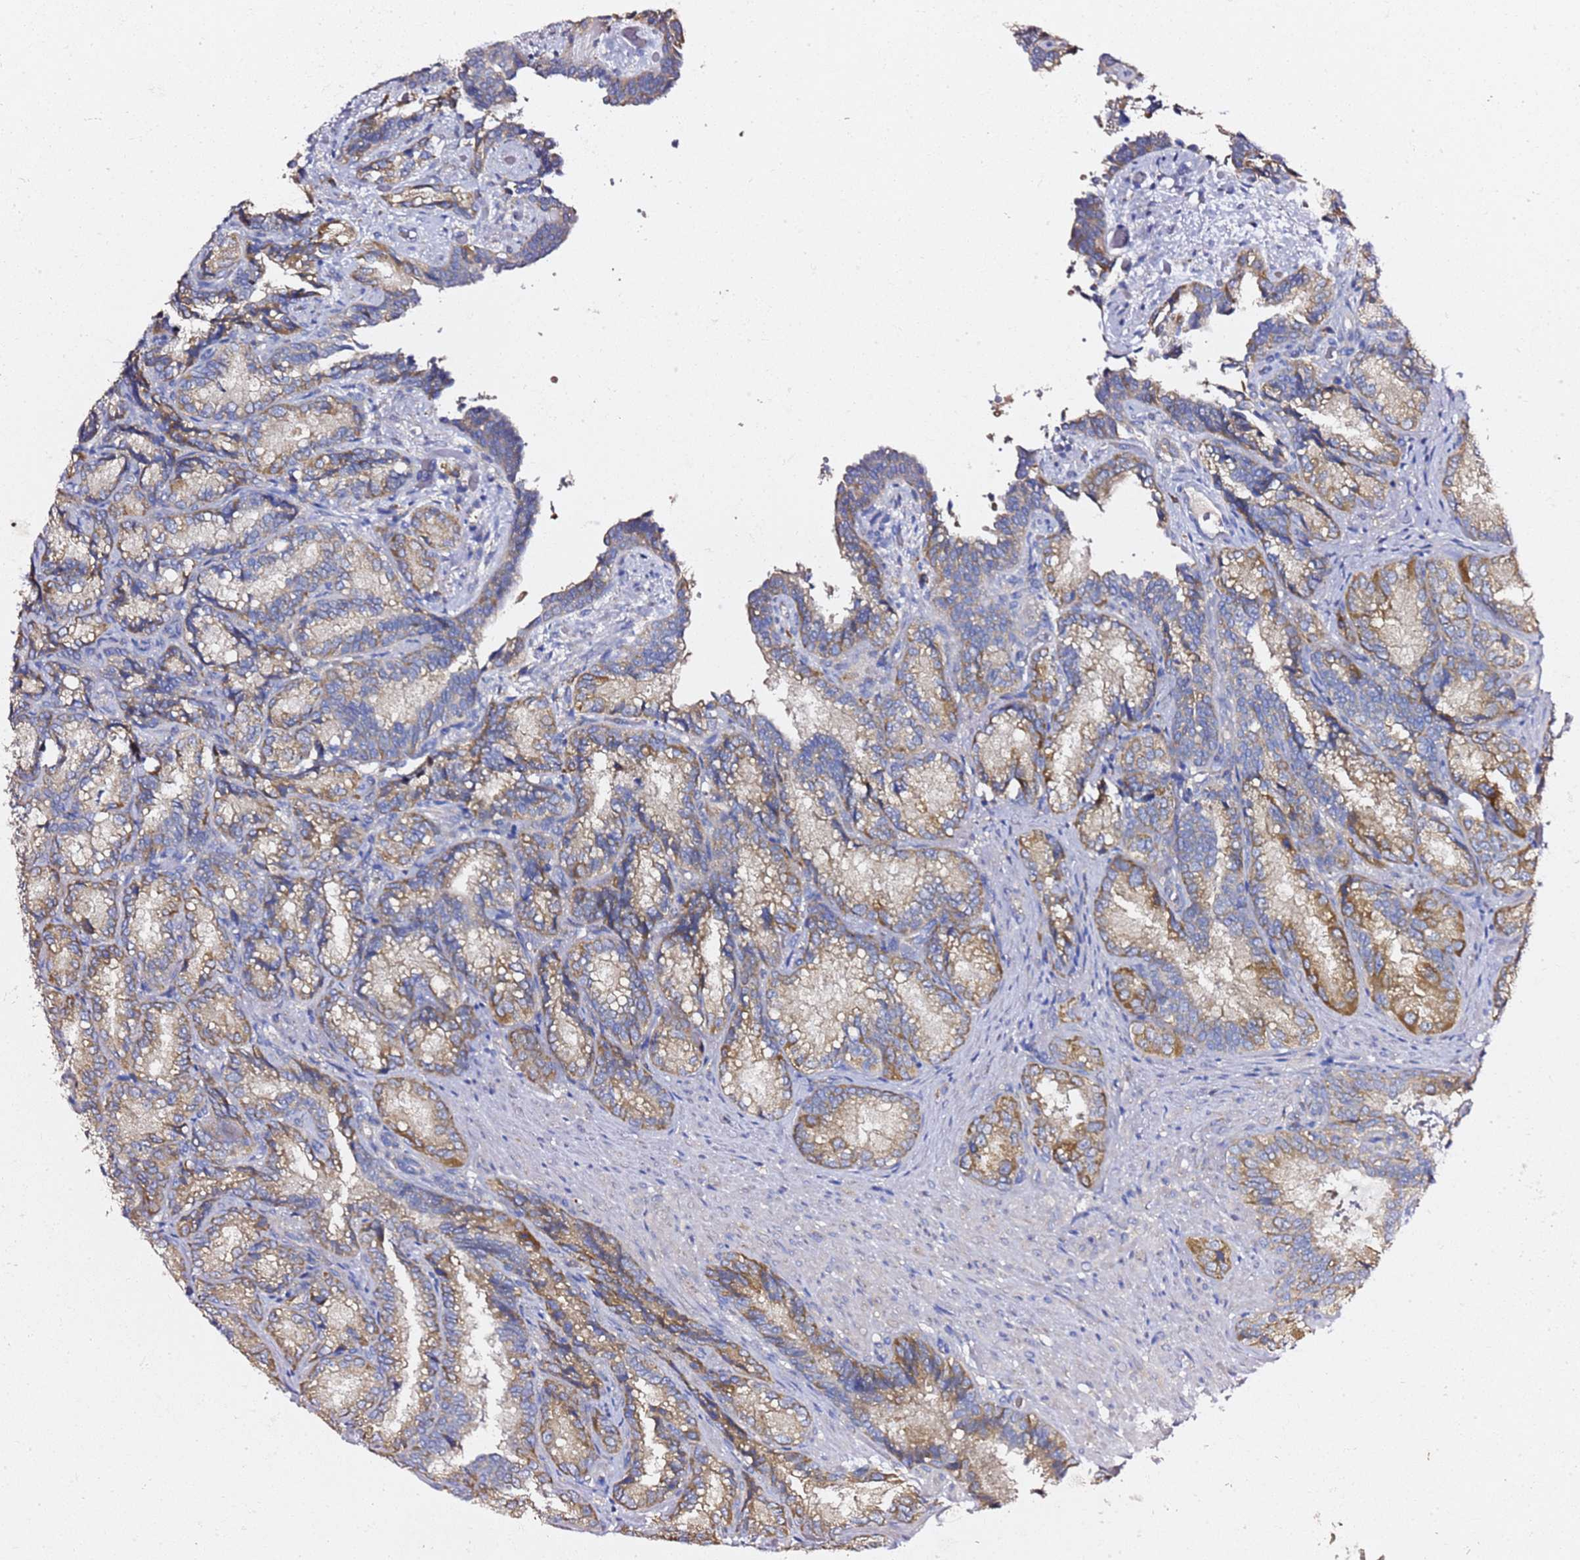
{"staining": {"intensity": "moderate", "quantity": ">75%", "location": "cytoplasmic/membranous"}, "tissue": "seminal vesicle", "cell_type": "Glandular cells", "image_type": "normal", "snomed": [{"axis": "morphology", "description": "Normal tissue, NOS"}, {"axis": "topography", "description": "Seminal veicle"}], "caption": "Protein expression by IHC exhibits moderate cytoplasmic/membranous positivity in approximately >75% of glandular cells in benign seminal vesicle.", "gene": "C19orf12", "patient": {"sex": "male", "age": 58}}